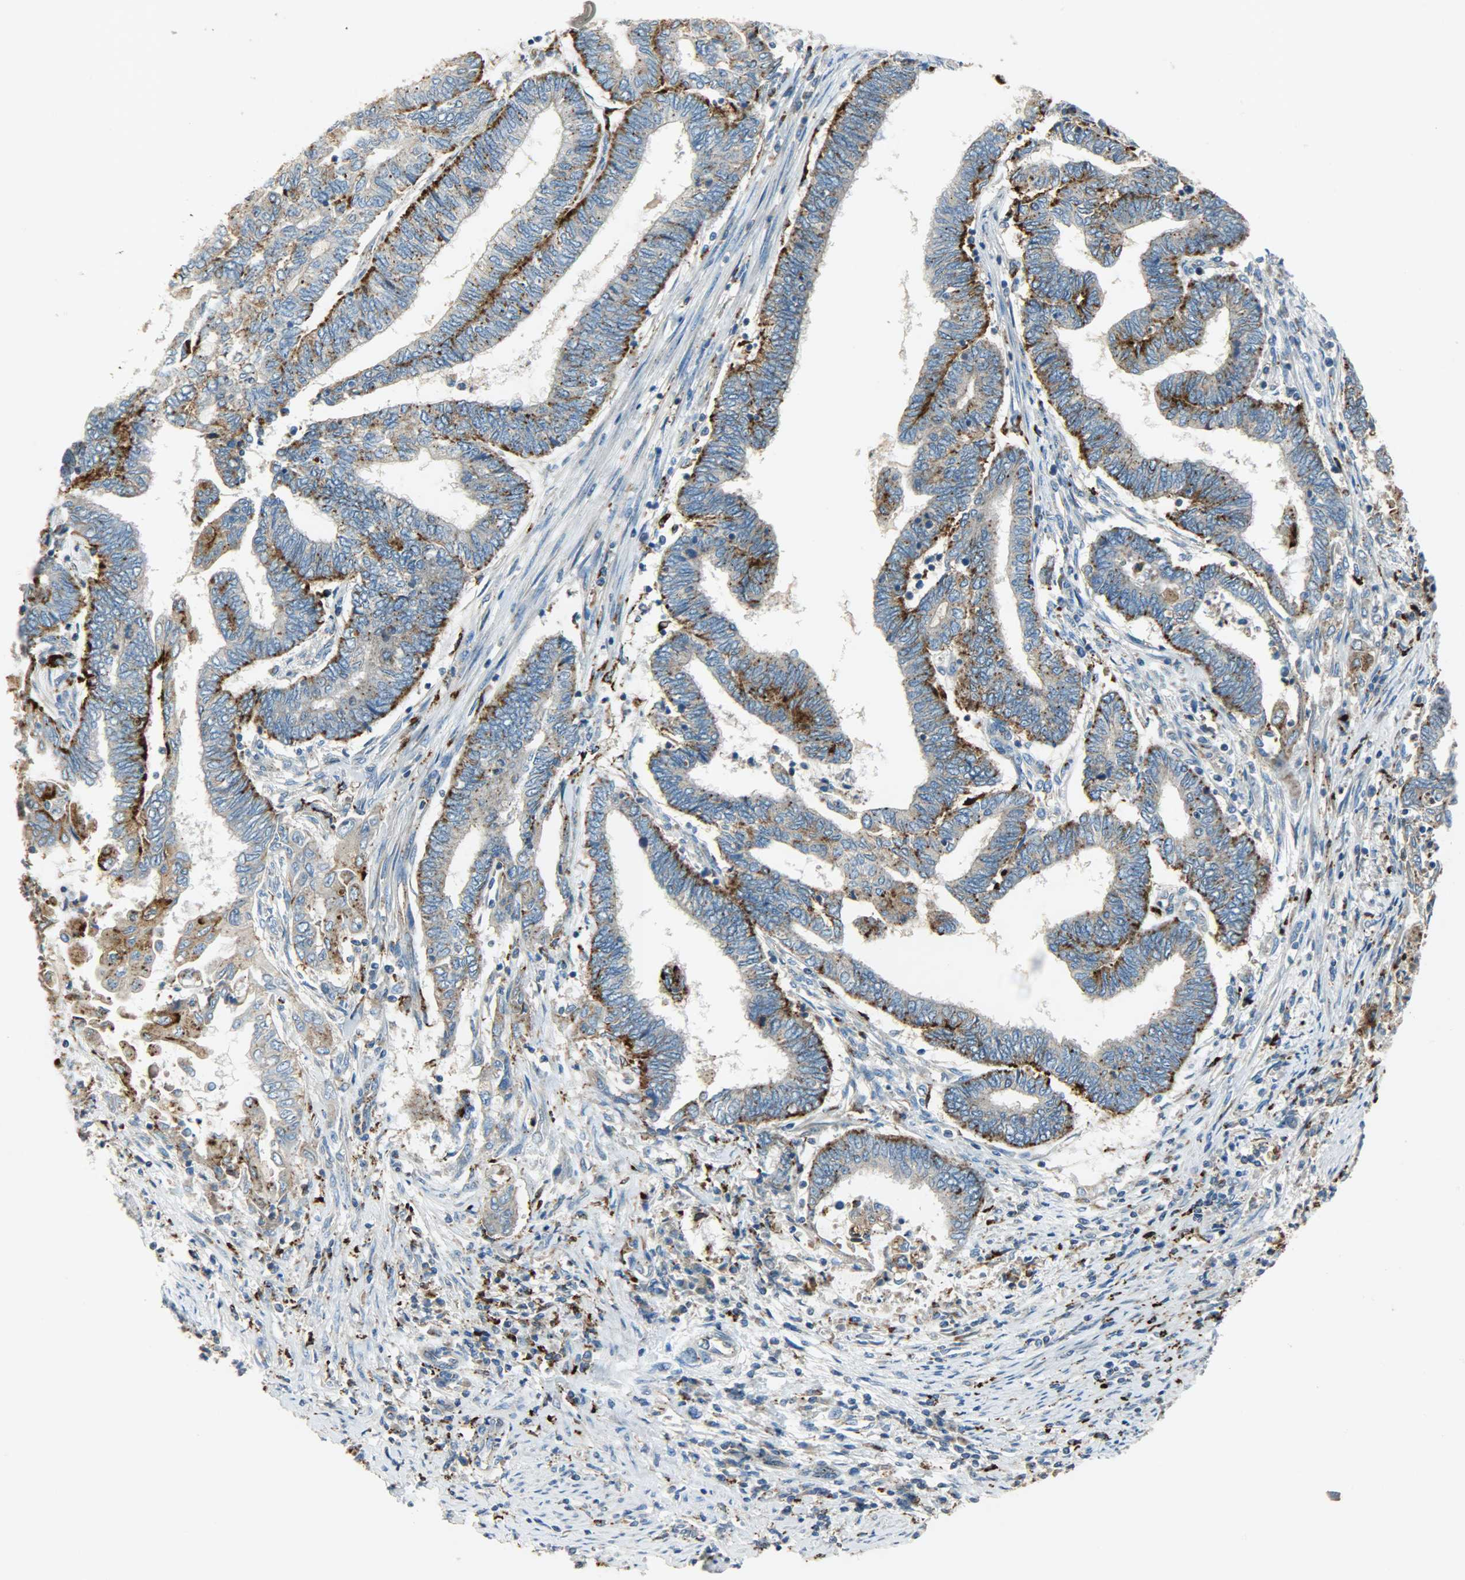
{"staining": {"intensity": "strong", "quantity": ">75%", "location": "cytoplasmic/membranous"}, "tissue": "endometrial cancer", "cell_type": "Tumor cells", "image_type": "cancer", "snomed": [{"axis": "morphology", "description": "Adenocarcinoma, NOS"}, {"axis": "topography", "description": "Uterus"}, {"axis": "topography", "description": "Endometrium"}], "caption": "There is high levels of strong cytoplasmic/membranous positivity in tumor cells of endometrial cancer (adenocarcinoma), as demonstrated by immunohistochemical staining (brown color).", "gene": "ASAH1", "patient": {"sex": "female", "age": 70}}